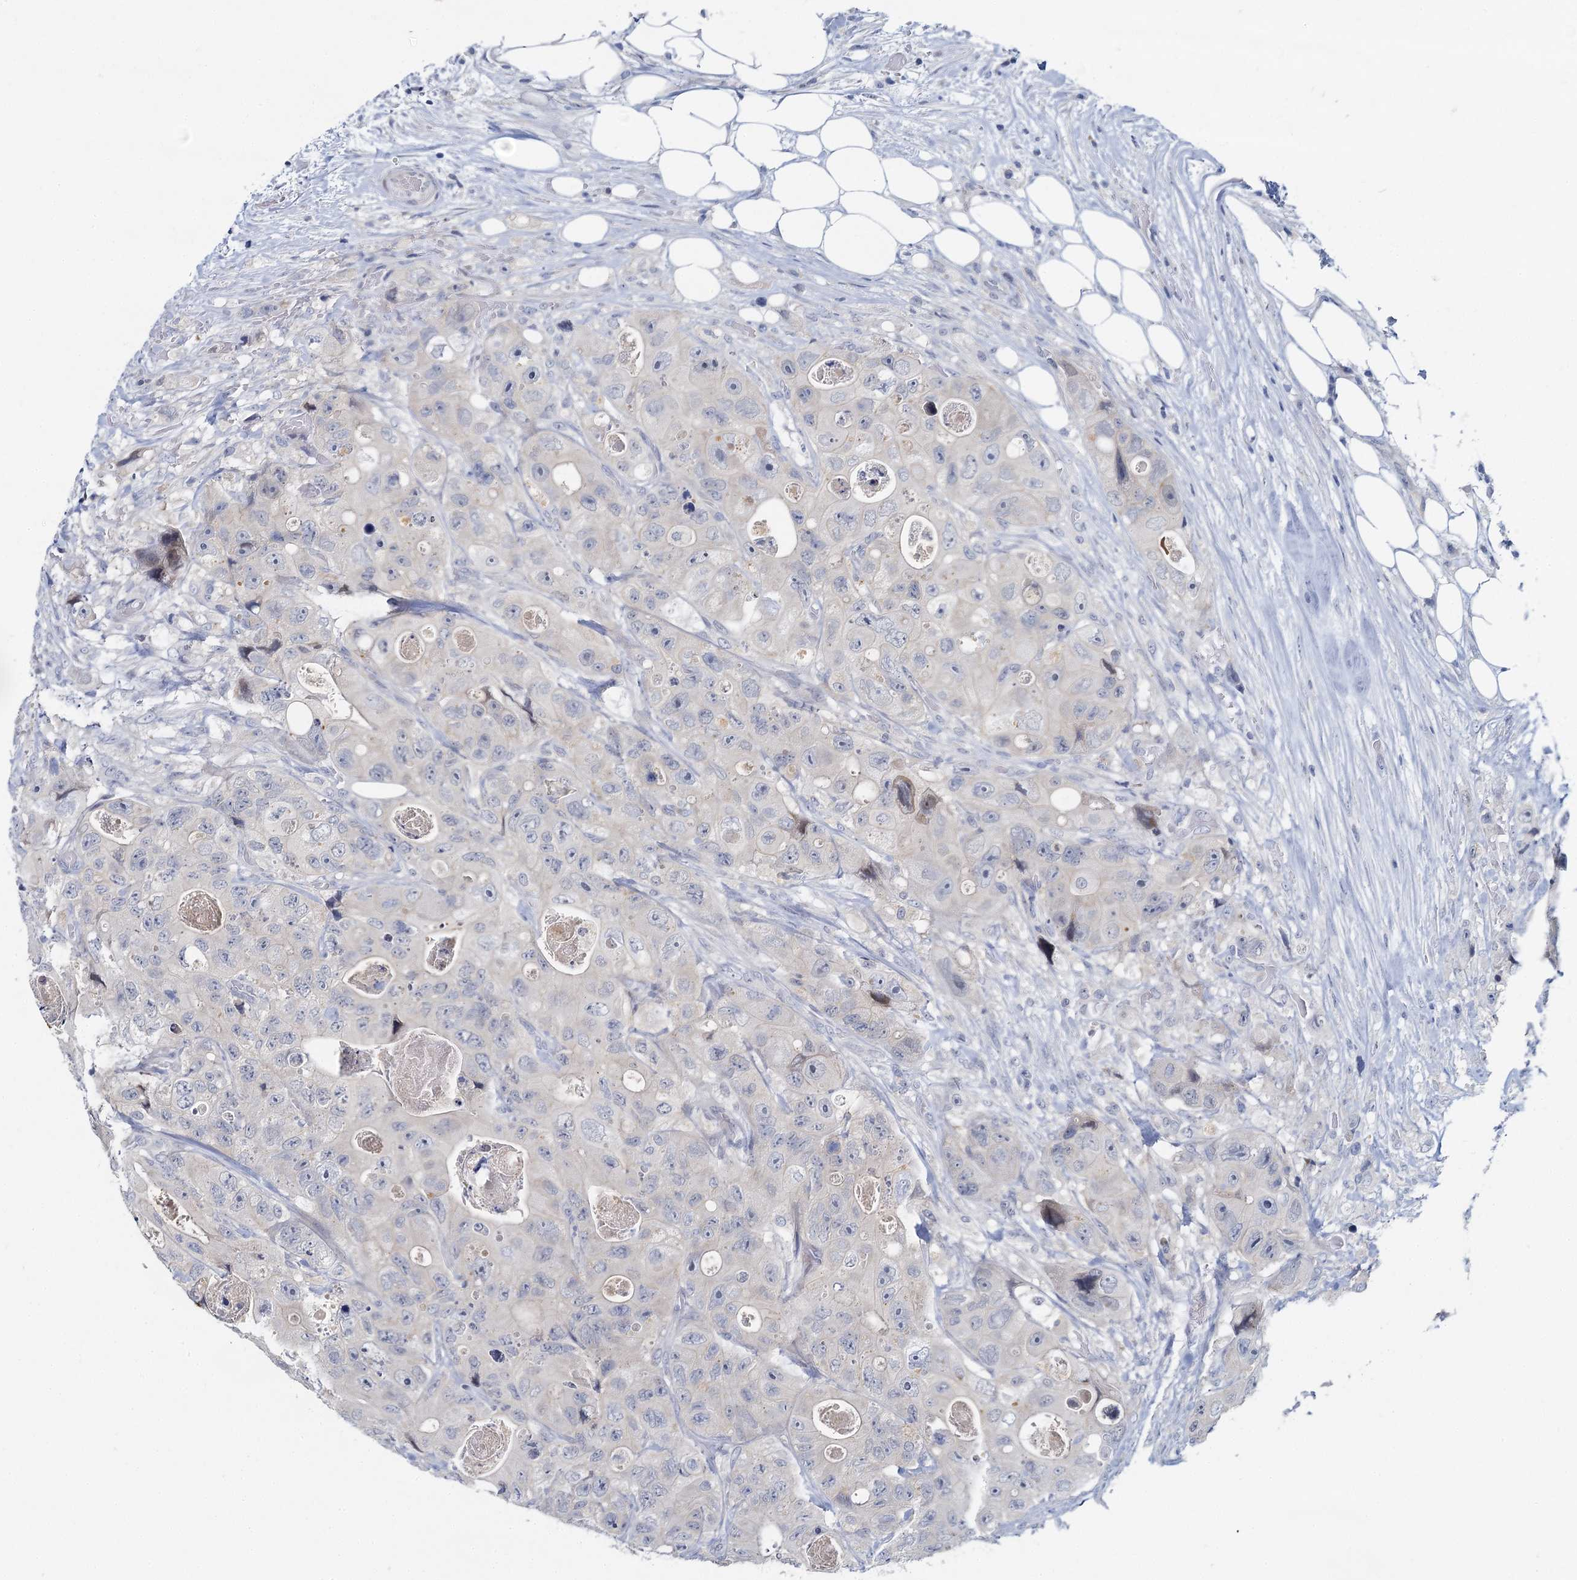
{"staining": {"intensity": "negative", "quantity": "none", "location": "none"}, "tissue": "colorectal cancer", "cell_type": "Tumor cells", "image_type": "cancer", "snomed": [{"axis": "morphology", "description": "Adenocarcinoma, NOS"}, {"axis": "topography", "description": "Colon"}], "caption": "Protein analysis of colorectal cancer demonstrates no significant expression in tumor cells.", "gene": "ACRBP", "patient": {"sex": "female", "age": 46}}